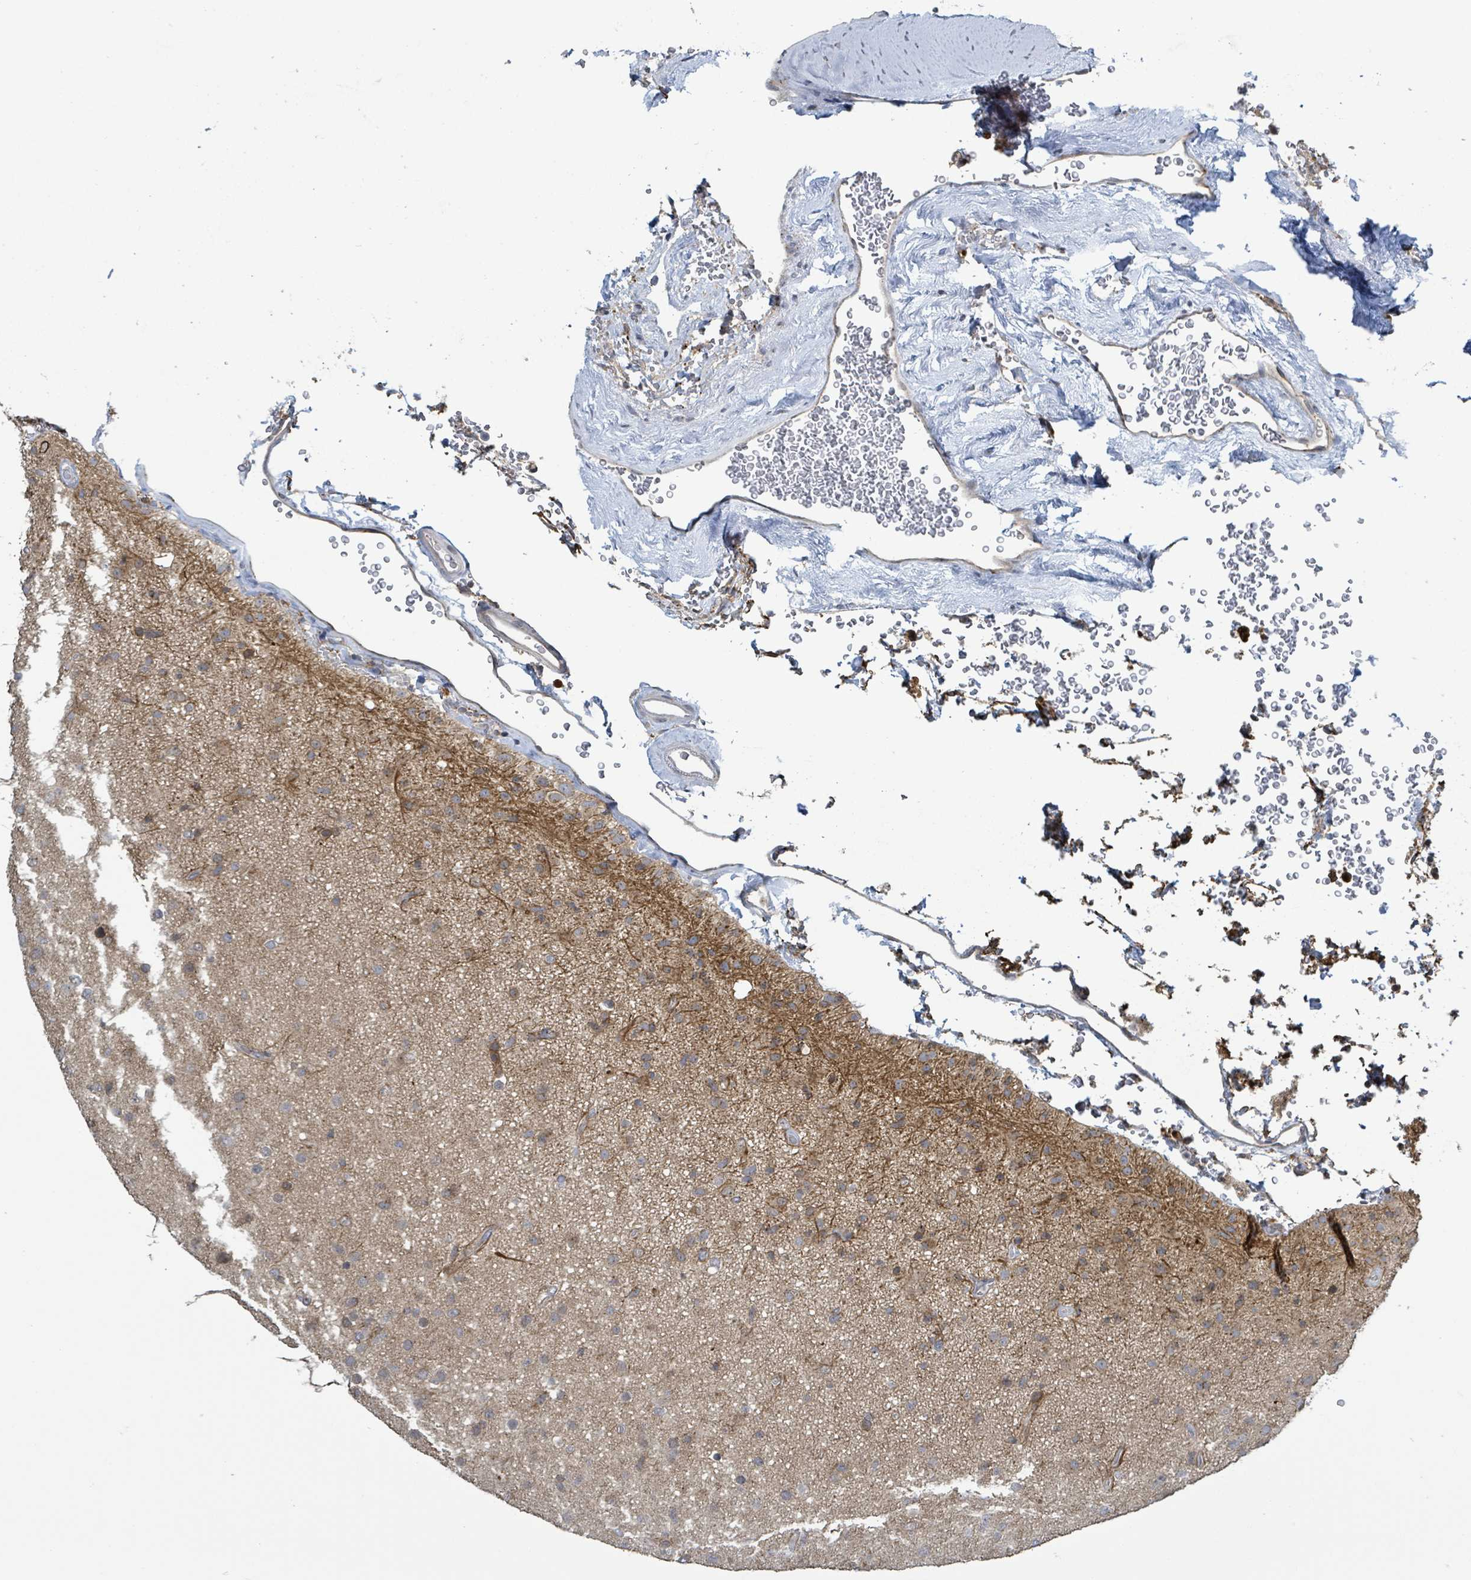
{"staining": {"intensity": "moderate", "quantity": "<25%", "location": "cytoplasmic/membranous"}, "tissue": "glioma", "cell_type": "Tumor cells", "image_type": "cancer", "snomed": [{"axis": "morphology", "description": "Glioma, malignant, Low grade"}, {"axis": "topography", "description": "Brain"}], "caption": "Malignant glioma (low-grade) stained with DAB IHC reveals low levels of moderate cytoplasmic/membranous positivity in about <25% of tumor cells.", "gene": "CCDC121", "patient": {"sex": "male", "age": 65}}